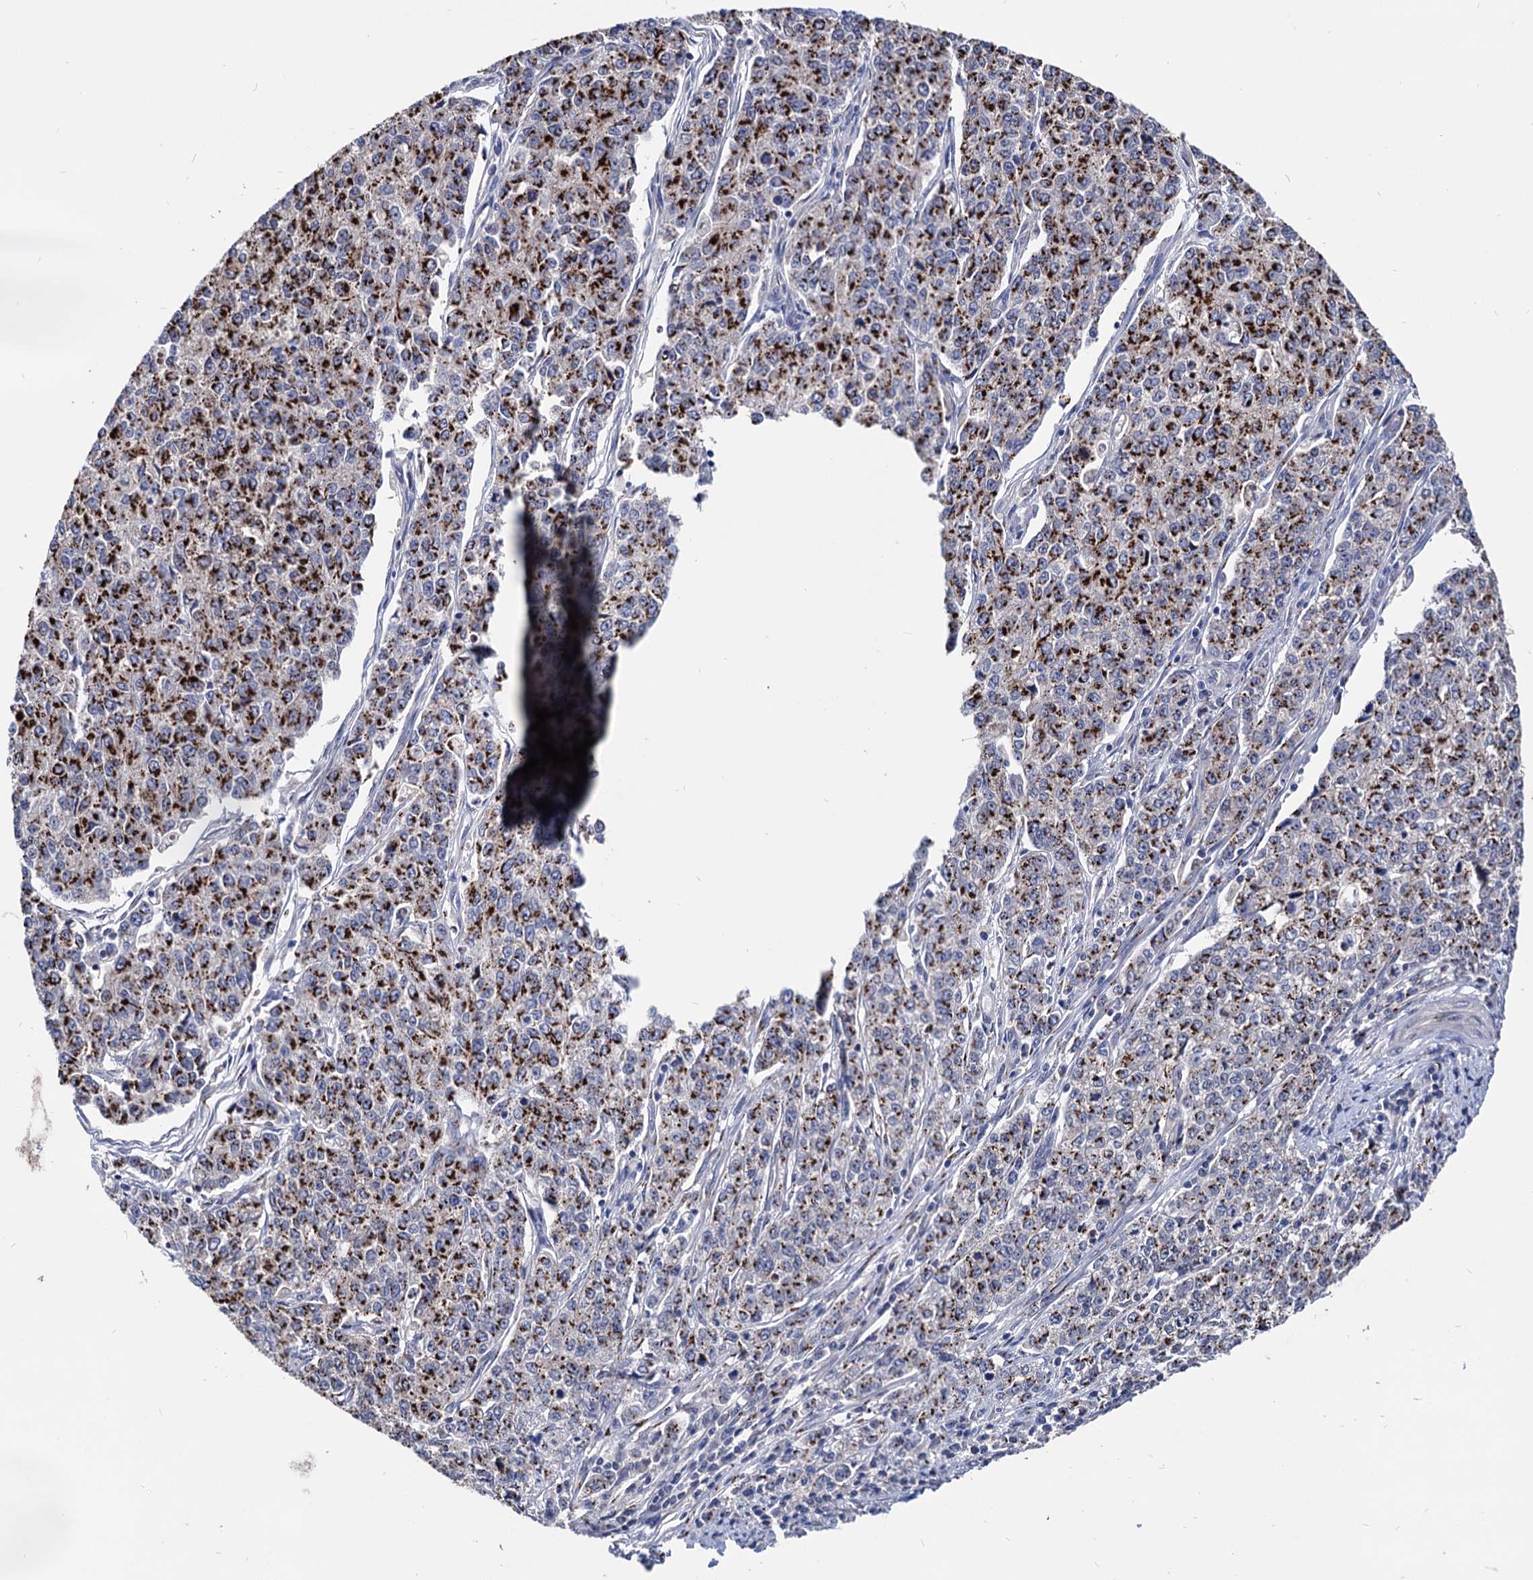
{"staining": {"intensity": "strong", "quantity": ">75%", "location": "cytoplasmic/membranous"}, "tissue": "endometrial cancer", "cell_type": "Tumor cells", "image_type": "cancer", "snomed": [{"axis": "morphology", "description": "Adenocarcinoma, NOS"}, {"axis": "topography", "description": "Endometrium"}], "caption": "DAB (3,3'-diaminobenzidine) immunohistochemical staining of human adenocarcinoma (endometrial) reveals strong cytoplasmic/membranous protein staining in approximately >75% of tumor cells.", "gene": "ESD", "patient": {"sex": "female", "age": 50}}